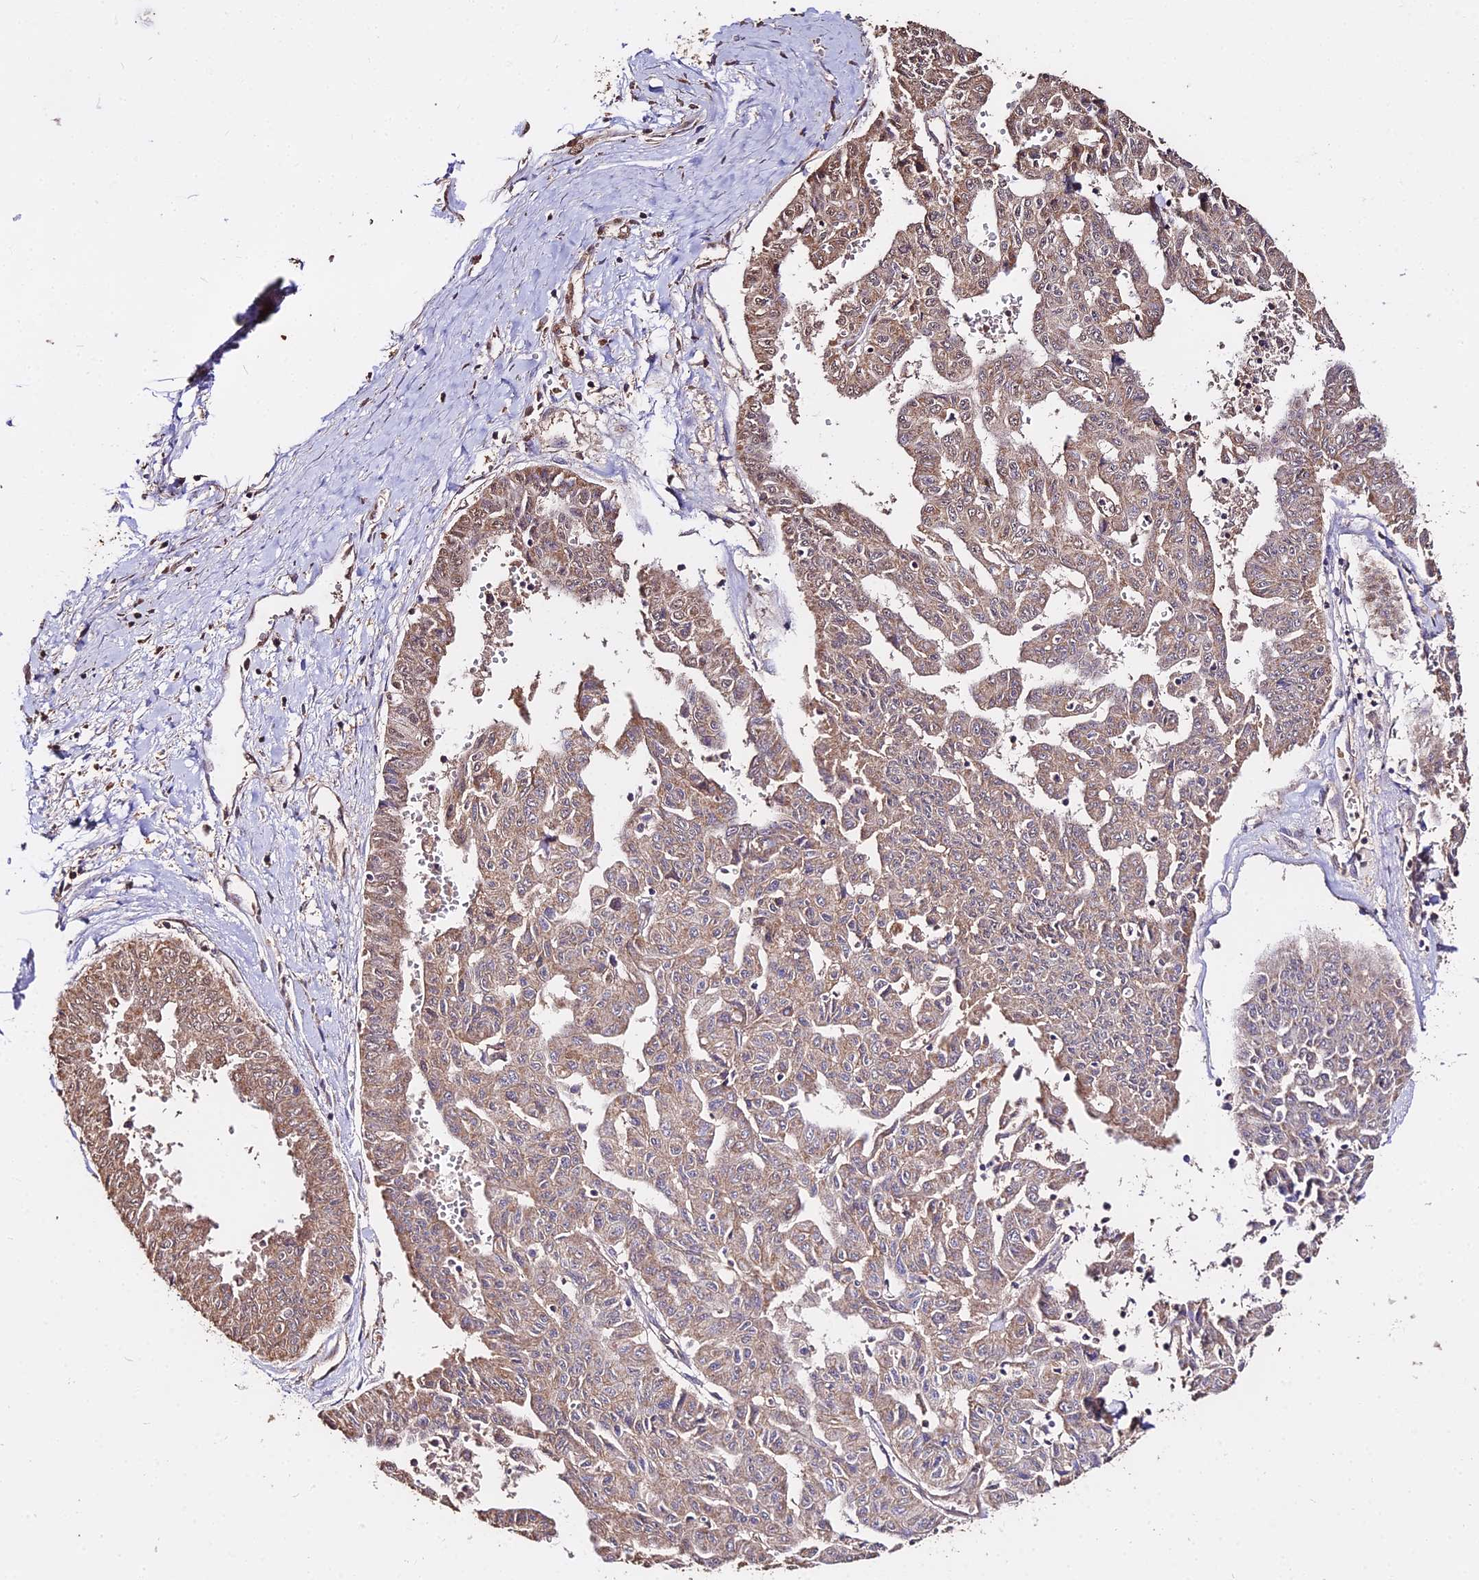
{"staining": {"intensity": "moderate", "quantity": ">75%", "location": "cytoplasmic/membranous,nuclear"}, "tissue": "liver cancer", "cell_type": "Tumor cells", "image_type": "cancer", "snomed": [{"axis": "morphology", "description": "Cholangiocarcinoma"}, {"axis": "topography", "description": "Liver"}], "caption": "This histopathology image demonstrates immunohistochemistry staining of liver cholangiocarcinoma, with medium moderate cytoplasmic/membranous and nuclear staining in about >75% of tumor cells.", "gene": "METTL13", "patient": {"sex": "female", "age": 77}}